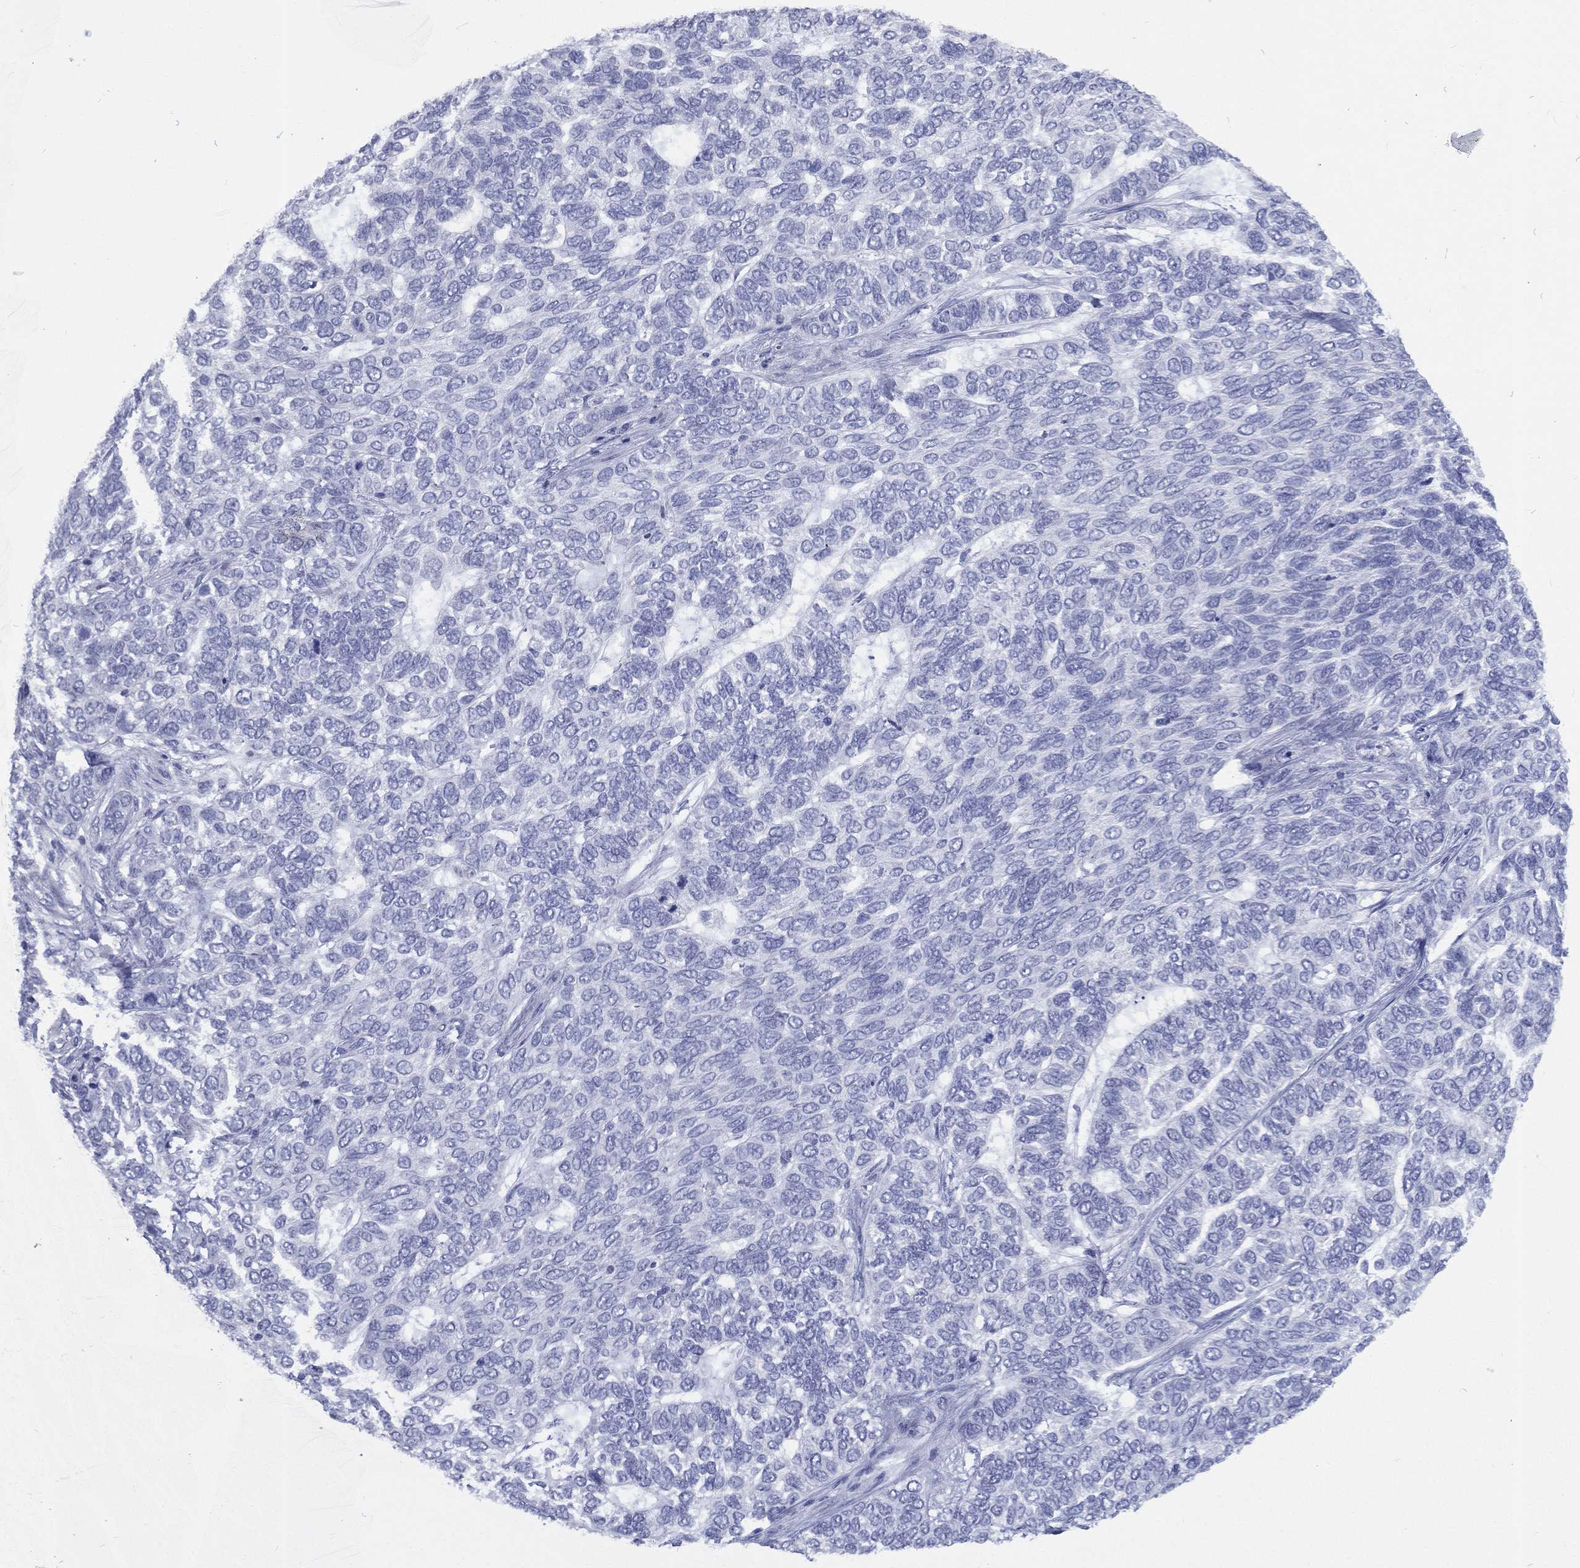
{"staining": {"intensity": "negative", "quantity": "none", "location": "none"}, "tissue": "skin cancer", "cell_type": "Tumor cells", "image_type": "cancer", "snomed": [{"axis": "morphology", "description": "Basal cell carcinoma"}, {"axis": "topography", "description": "Skin"}], "caption": "This photomicrograph is of skin cancer (basal cell carcinoma) stained with immunohistochemistry (IHC) to label a protein in brown with the nuclei are counter-stained blue. There is no expression in tumor cells. (DAB IHC, high magnification).", "gene": "RSPH4A", "patient": {"sex": "female", "age": 65}}